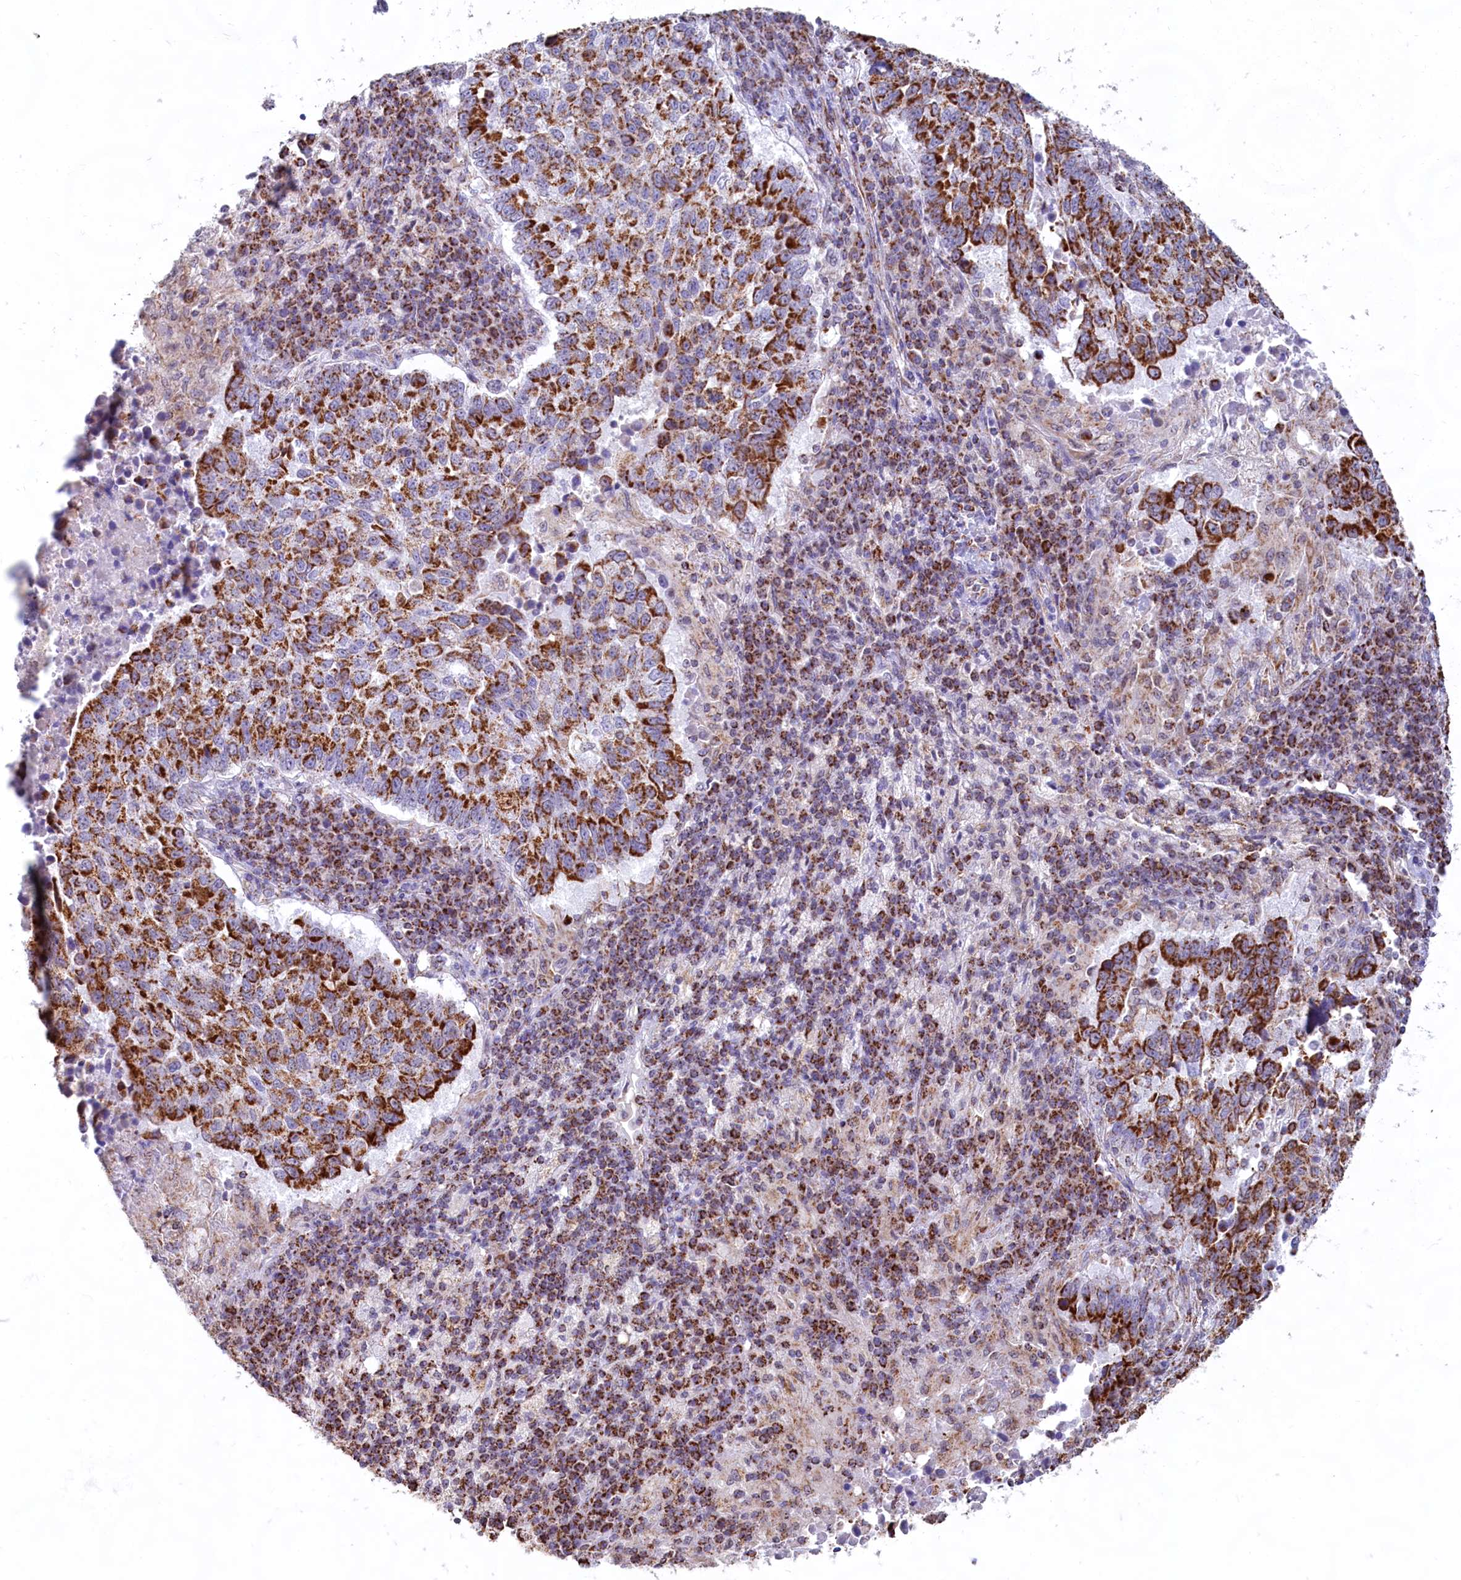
{"staining": {"intensity": "strong", "quantity": ">75%", "location": "cytoplasmic/membranous"}, "tissue": "lung cancer", "cell_type": "Tumor cells", "image_type": "cancer", "snomed": [{"axis": "morphology", "description": "Squamous cell carcinoma, NOS"}, {"axis": "topography", "description": "Lung"}], "caption": "There is high levels of strong cytoplasmic/membranous expression in tumor cells of squamous cell carcinoma (lung), as demonstrated by immunohistochemical staining (brown color).", "gene": "C1D", "patient": {"sex": "male", "age": 73}}